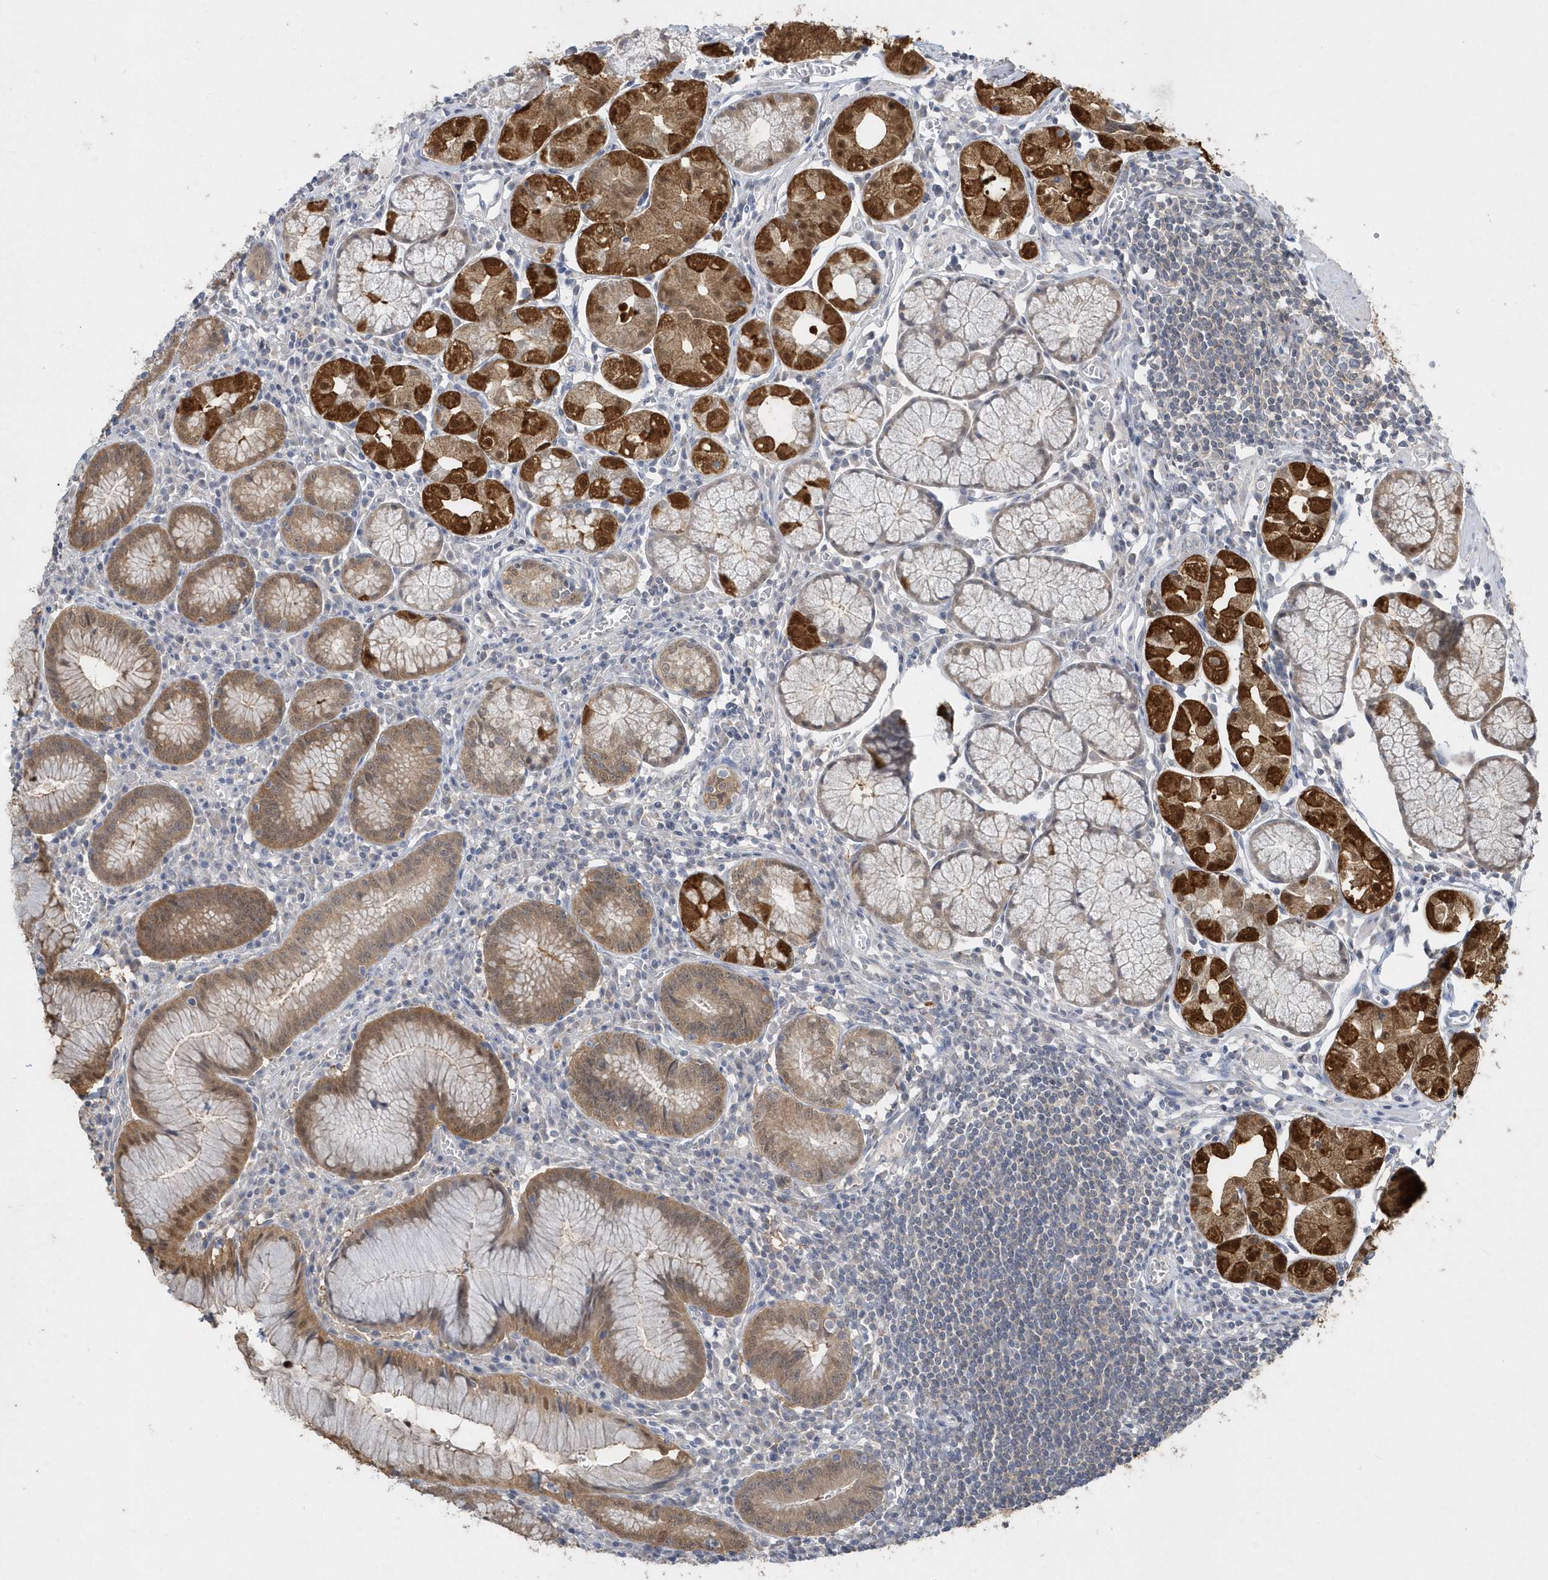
{"staining": {"intensity": "strong", "quantity": ">75%", "location": "cytoplasmic/membranous,nuclear"}, "tissue": "stomach", "cell_type": "Glandular cells", "image_type": "normal", "snomed": [{"axis": "morphology", "description": "Normal tissue, NOS"}, {"axis": "topography", "description": "Stomach"}], "caption": "Immunohistochemical staining of unremarkable human stomach reveals >75% levels of strong cytoplasmic/membranous,nuclear protein positivity in about >75% of glandular cells.", "gene": "AKR7A2", "patient": {"sex": "male", "age": 55}}